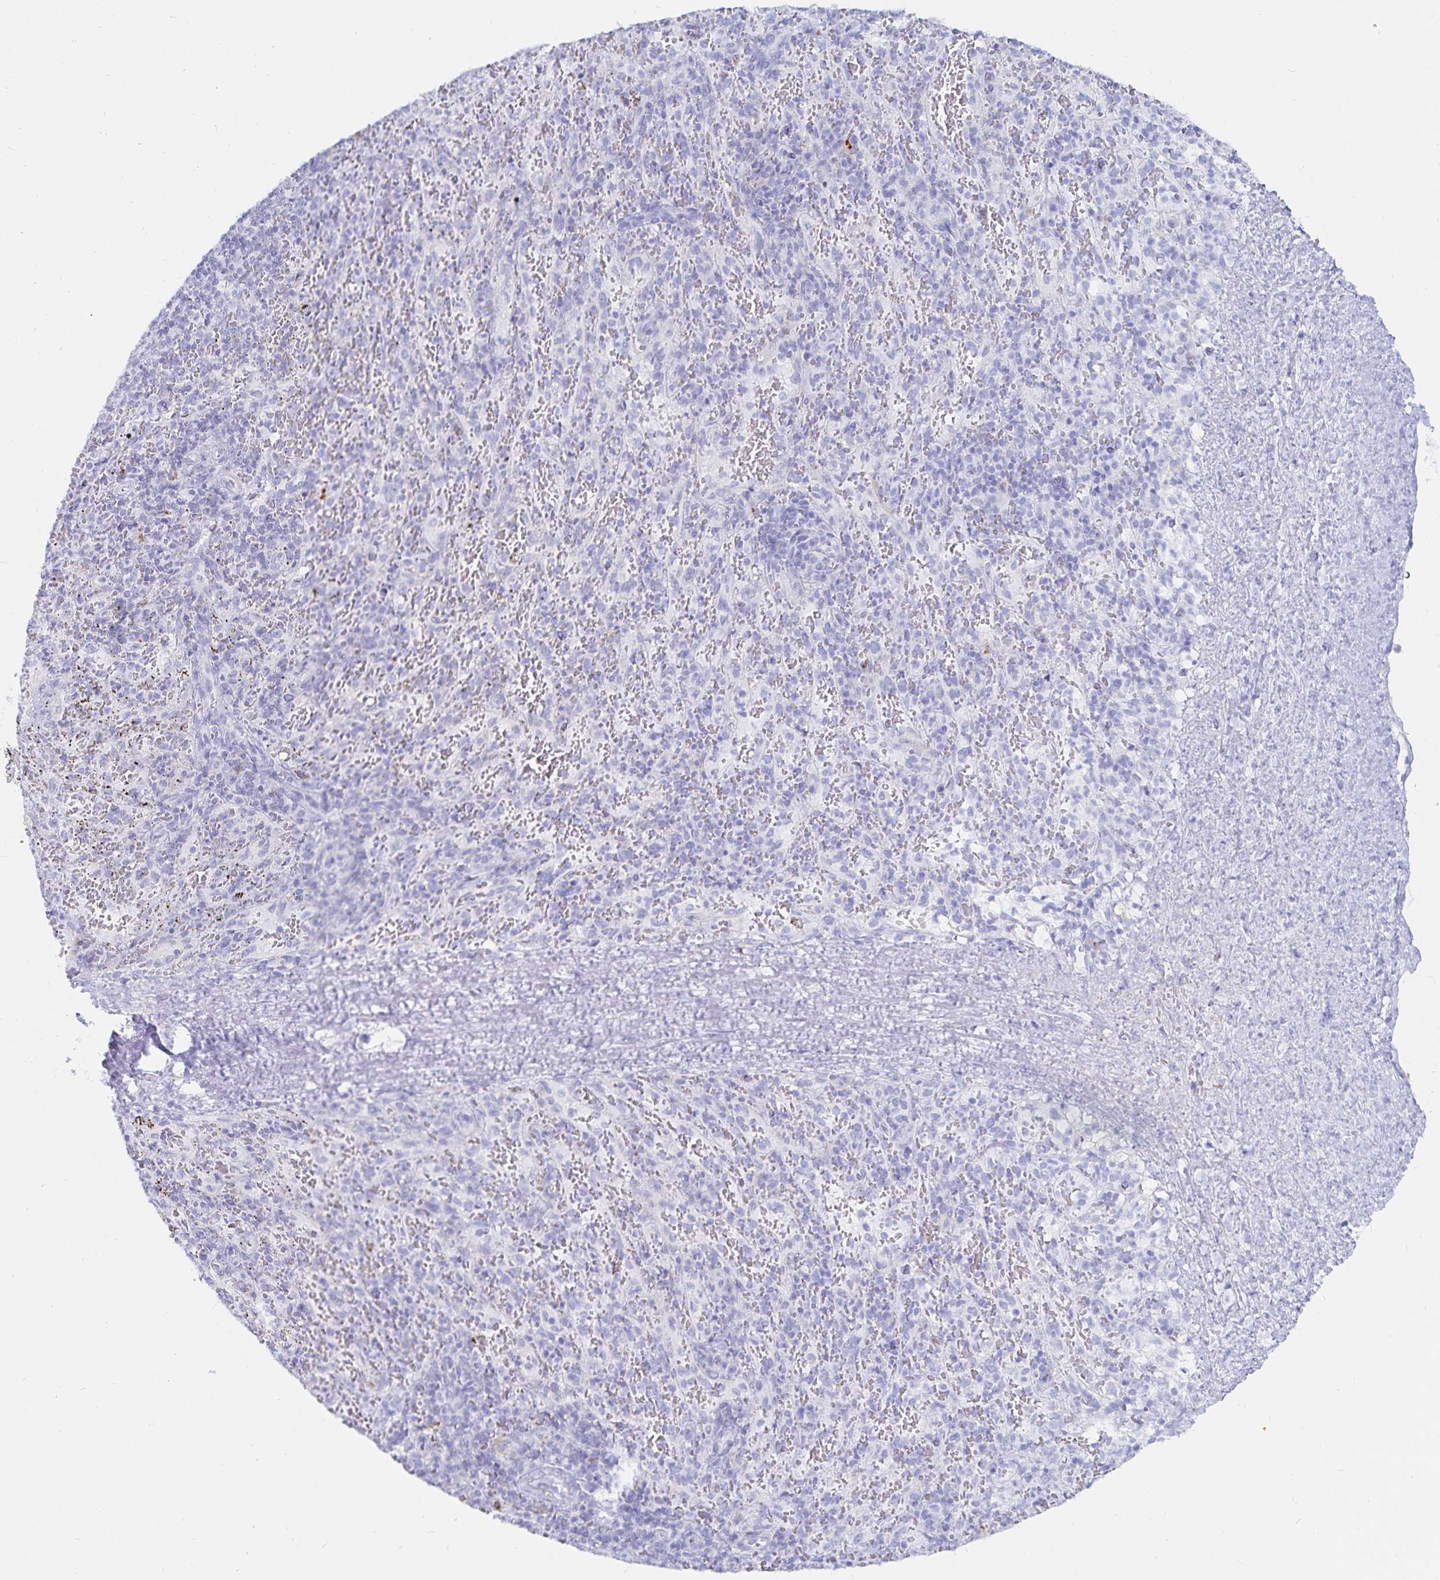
{"staining": {"intensity": "negative", "quantity": "none", "location": "none"}, "tissue": "spleen", "cell_type": "Cells in red pulp", "image_type": "normal", "snomed": [{"axis": "morphology", "description": "Normal tissue, NOS"}, {"axis": "topography", "description": "Spleen"}], "caption": "Spleen stained for a protein using immunohistochemistry (IHC) displays no positivity cells in red pulp.", "gene": "INSL5", "patient": {"sex": "male", "age": 57}}